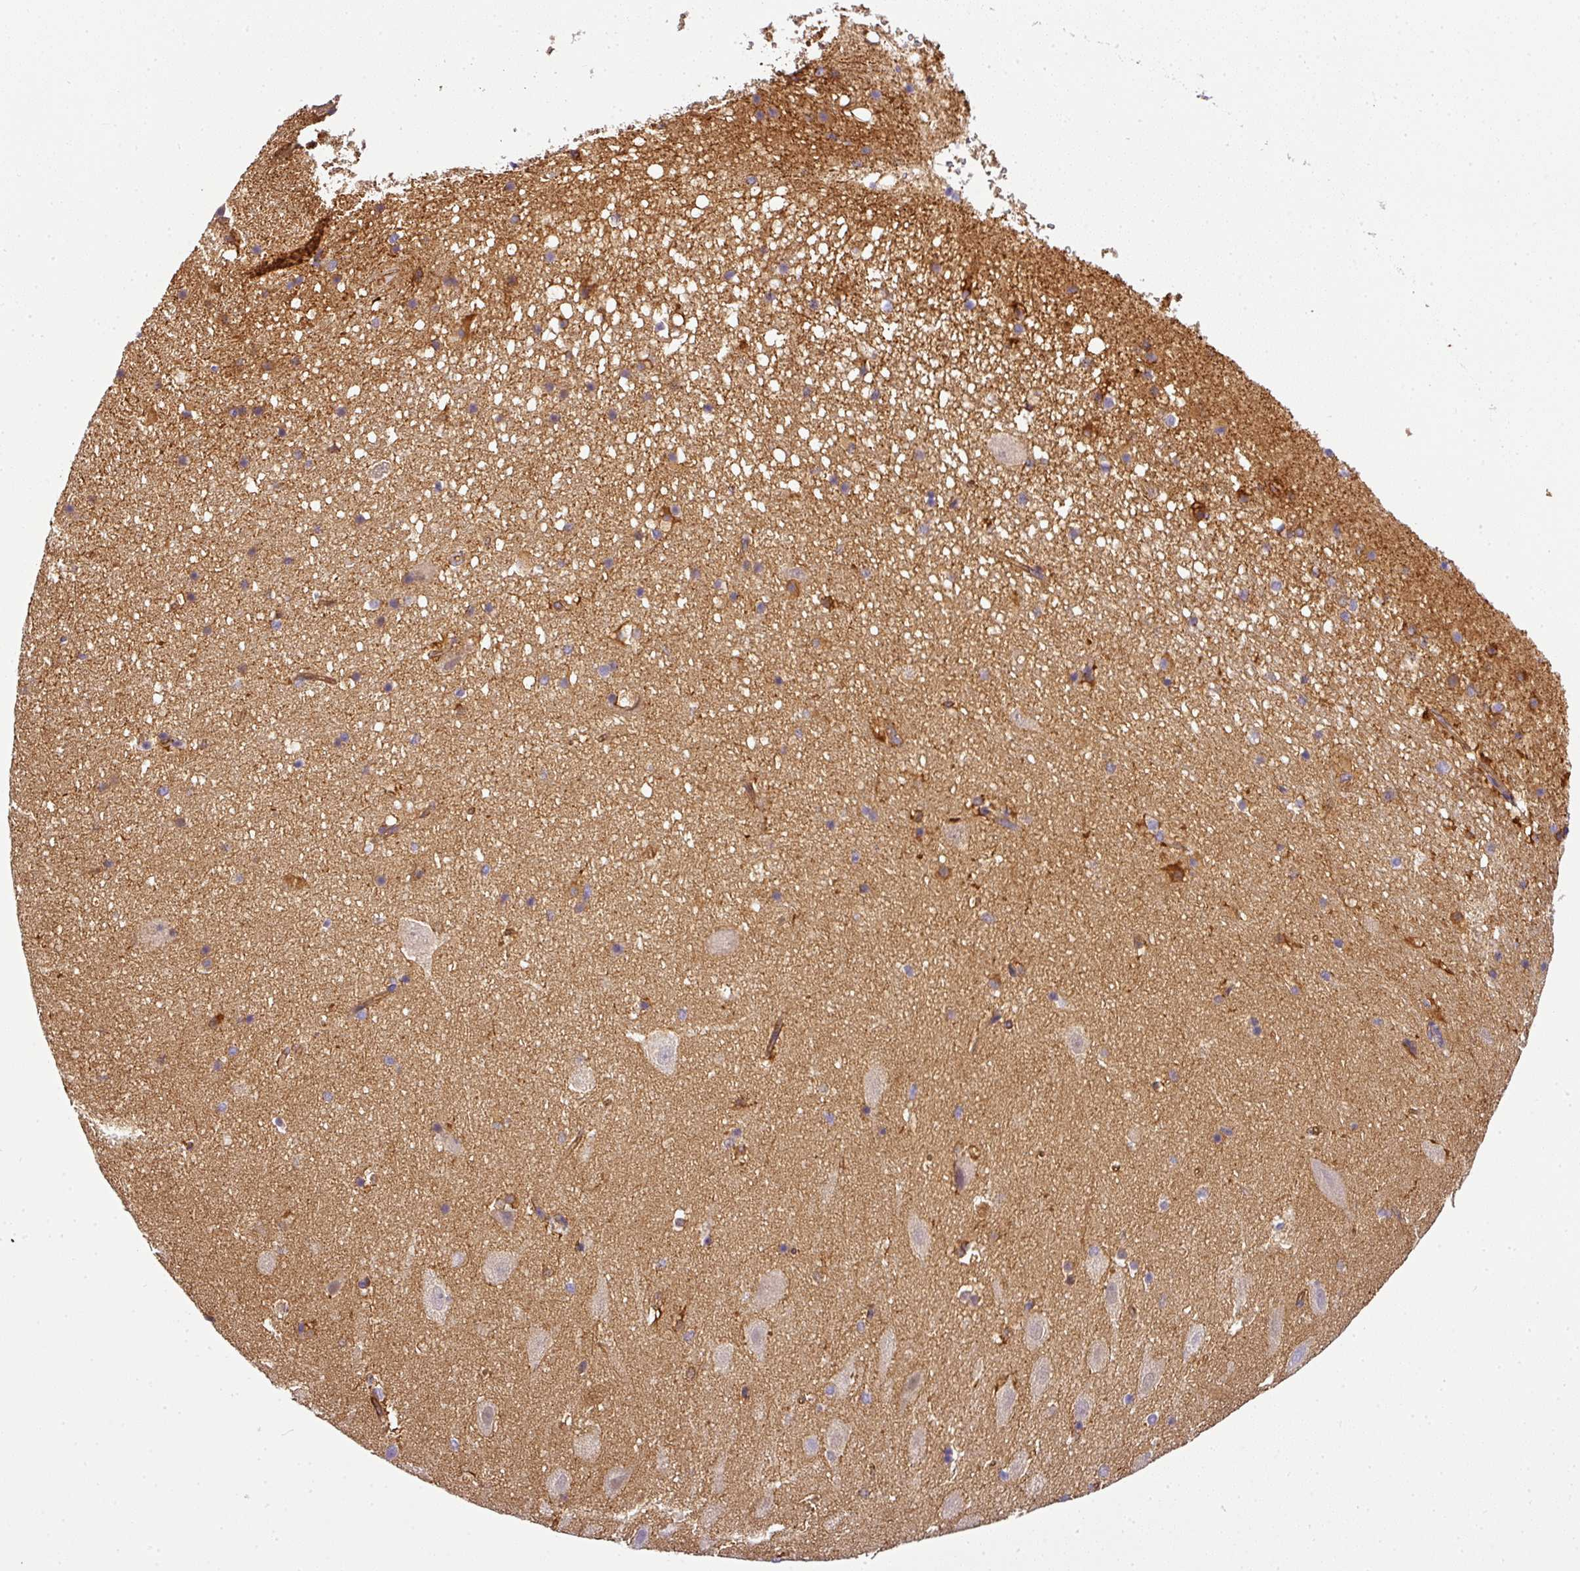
{"staining": {"intensity": "negative", "quantity": "none", "location": "none"}, "tissue": "hippocampus", "cell_type": "Glial cells", "image_type": "normal", "snomed": [{"axis": "morphology", "description": "Normal tissue, NOS"}, {"axis": "topography", "description": "Hippocampus"}], "caption": "DAB (3,3'-diaminobenzidine) immunohistochemical staining of benign human hippocampus reveals no significant positivity in glial cells. (DAB (3,3'-diaminobenzidine) immunohistochemistry, high magnification).", "gene": "OR11H4", "patient": {"sex": "male", "age": 37}}